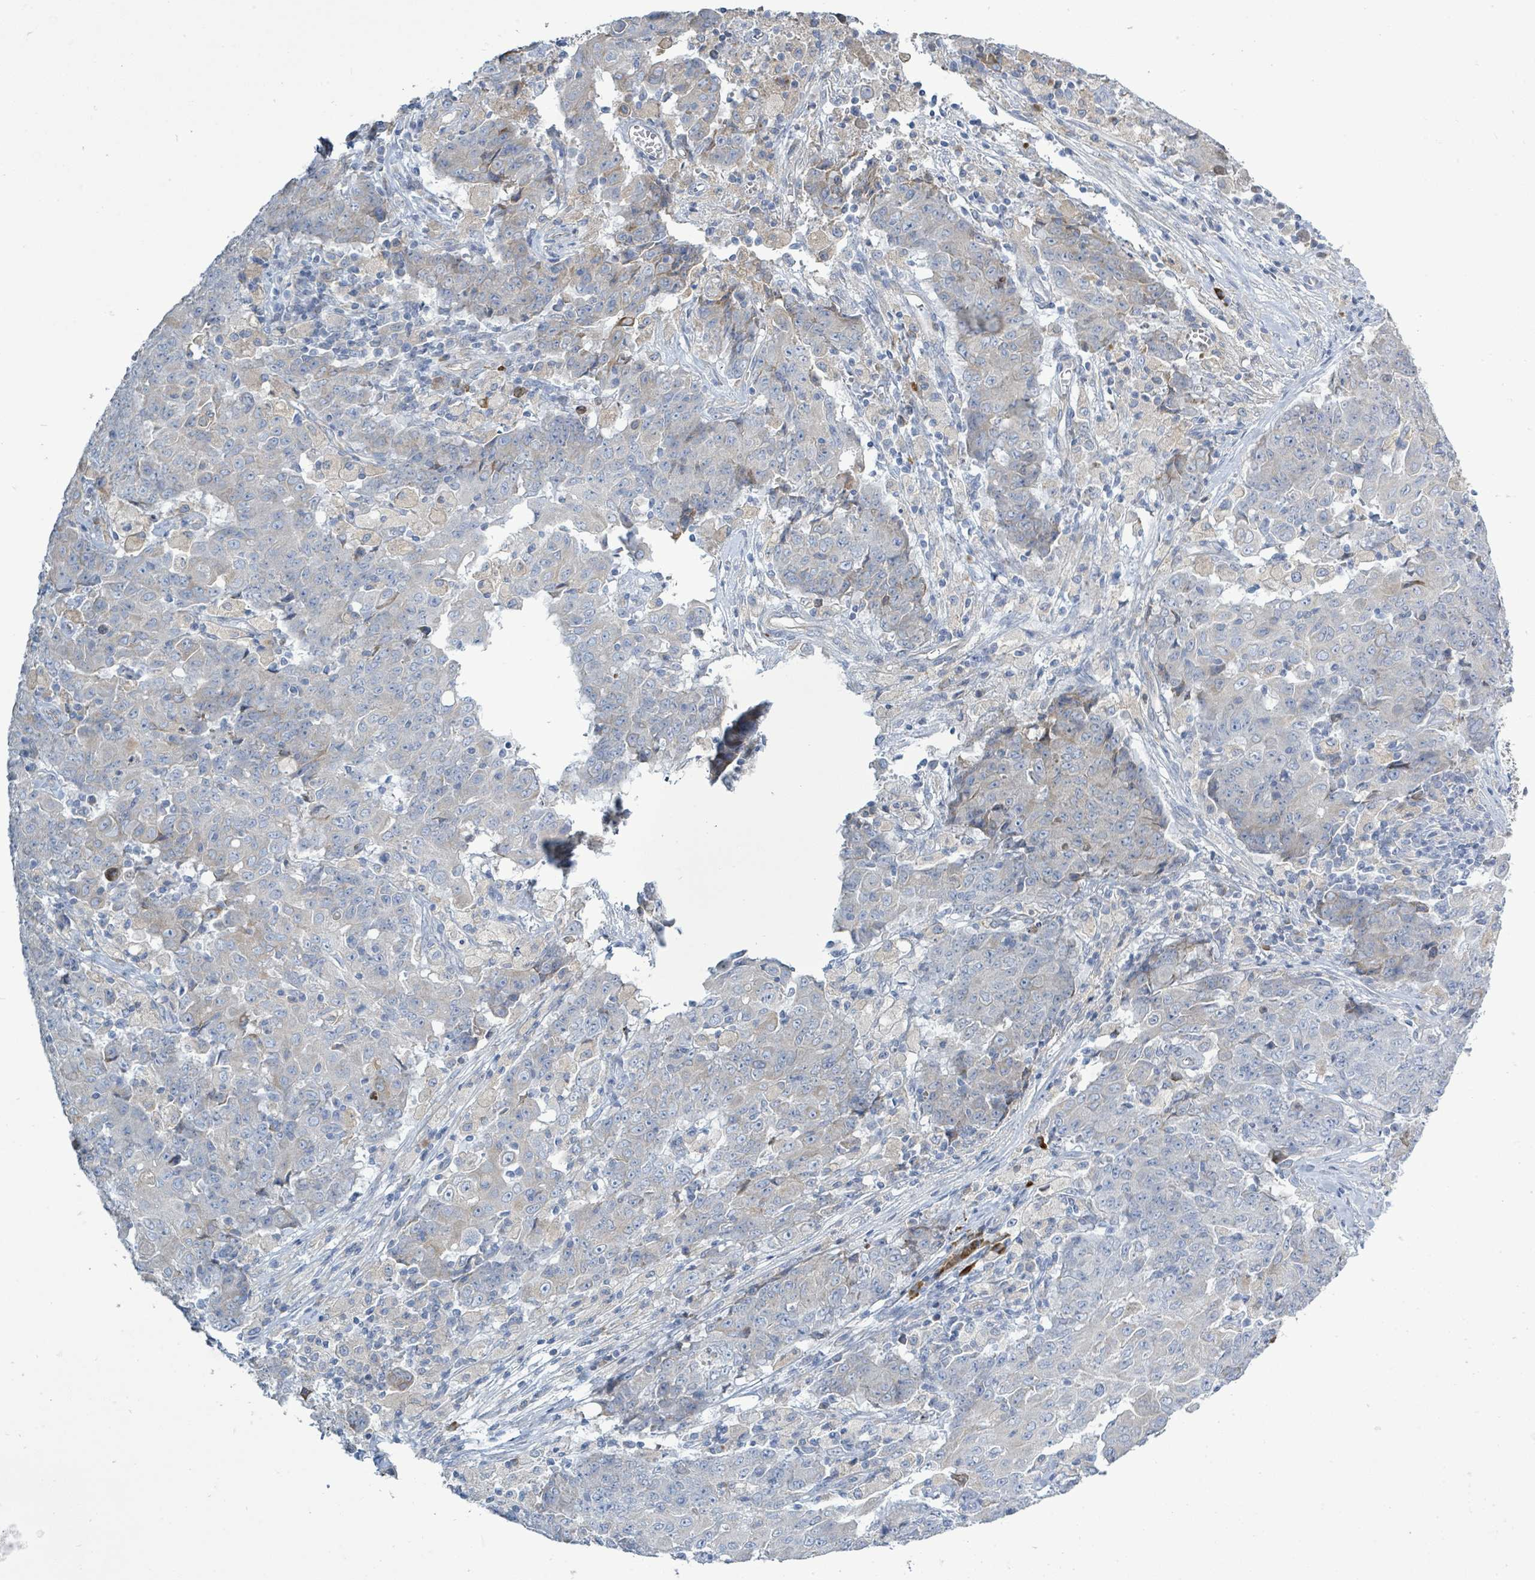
{"staining": {"intensity": "weak", "quantity": "<25%", "location": "cytoplasmic/membranous"}, "tissue": "ovarian cancer", "cell_type": "Tumor cells", "image_type": "cancer", "snomed": [{"axis": "morphology", "description": "Carcinoma, endometroid"}, {"axis": "topography", "description": "Ovary"}], "caption": "The micrograph displays no significant positivity in tumor cells of ovarian endometroid carcinoma.", "gene": "SIRPB1", "patient": {"sex": "female", "age": 42}}